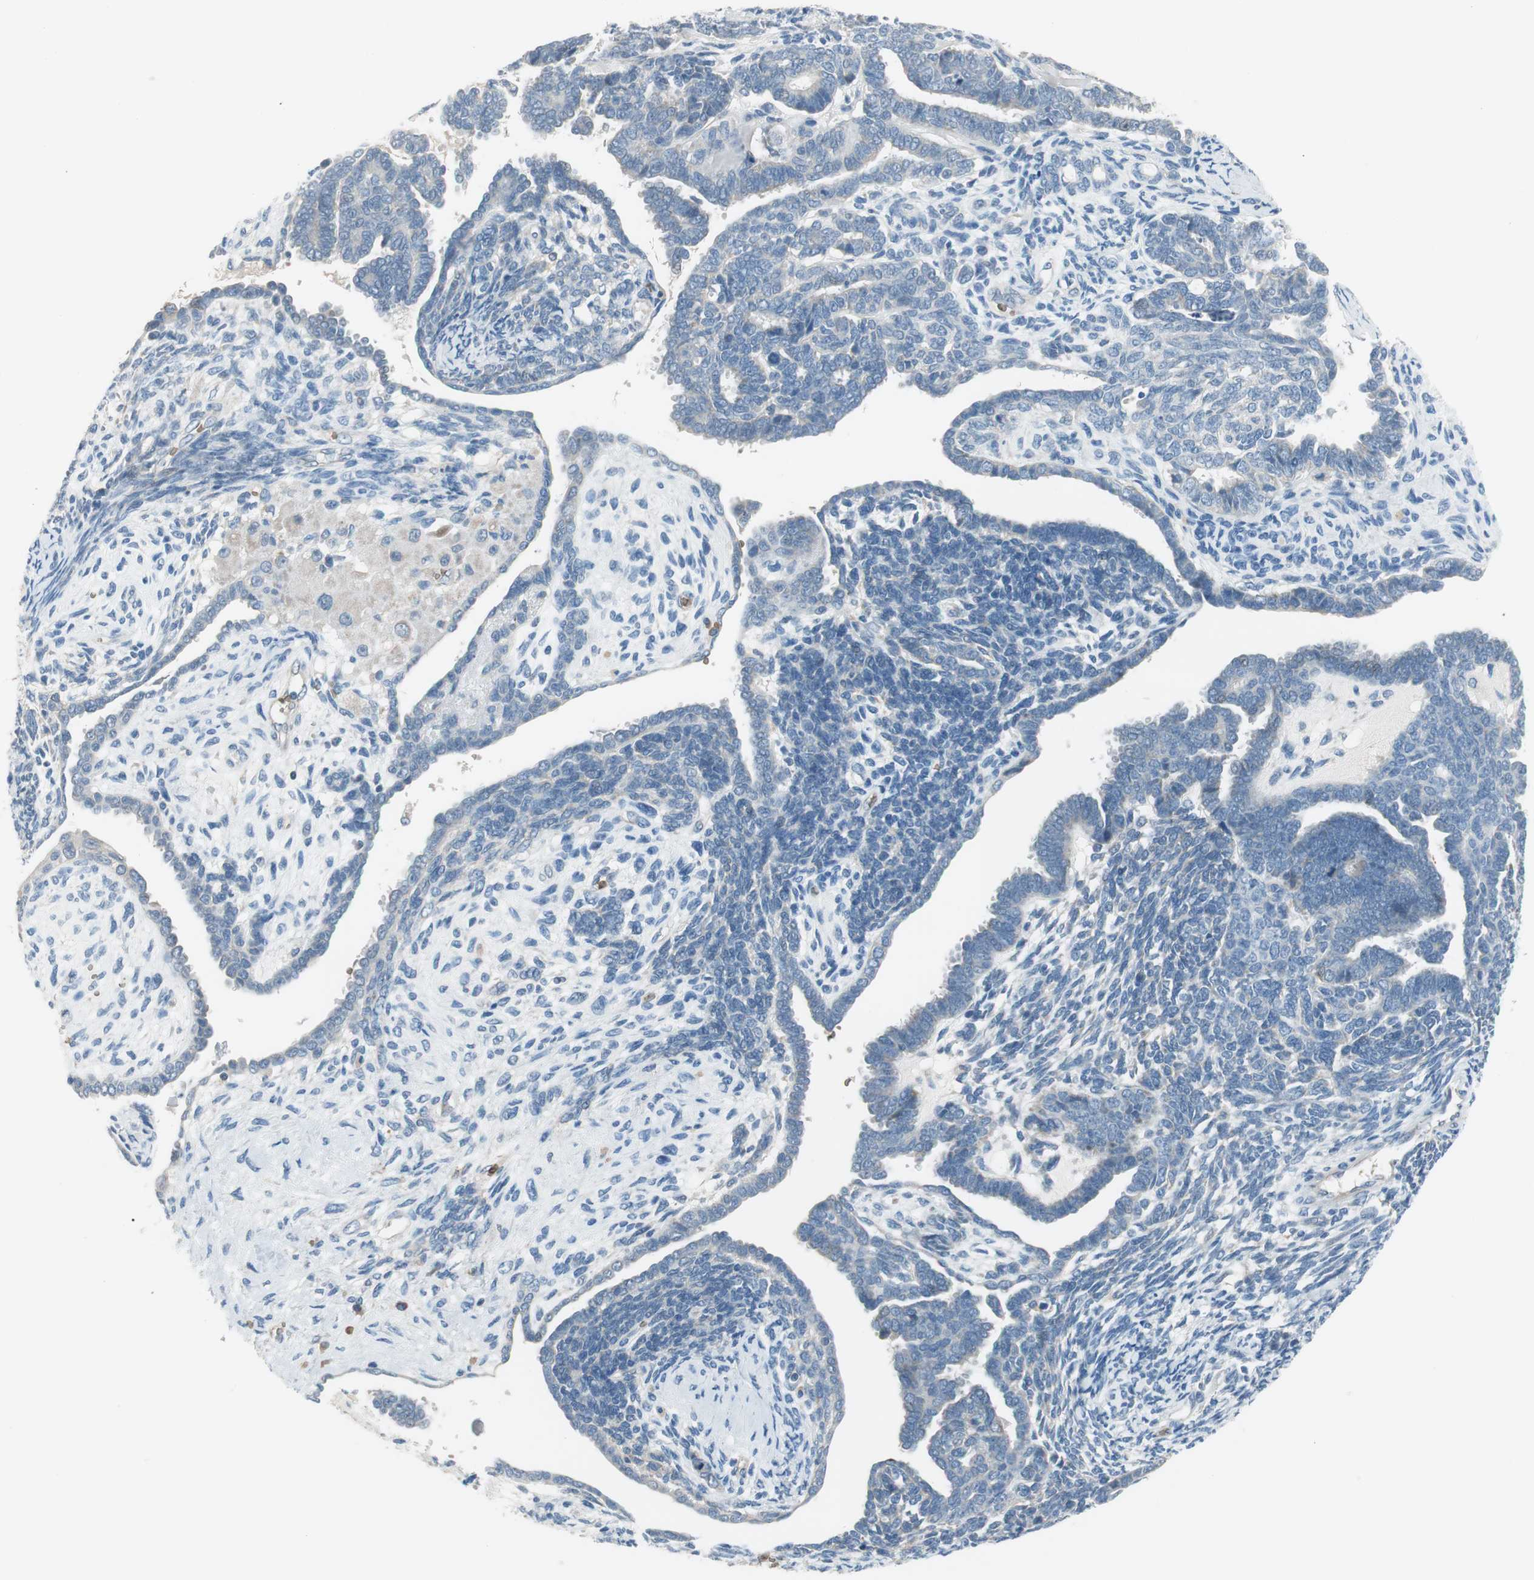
{"staining": {"intensity": "negative", "quantity": "none", "location": "none"}, "tissue": "endometrial cancer", "cell_type": "Tumor cells", "image_type": "cancer", "snomed": [{"axis": "morphology", "description": "Neoplasm, malignant, NOS"}, {"axis": "topography", "description": "Endometrium"}], "caption": "IHC photomicrograph of neoplastic tissue: neoplasm (malignant) (endometrial) stained with DAB (3,3'-diaminobenzidine) demonstrates no significant protein positivity in tumor cells.", "gene": "GYPC", "patient": {"sex": "female", "age": 74}}